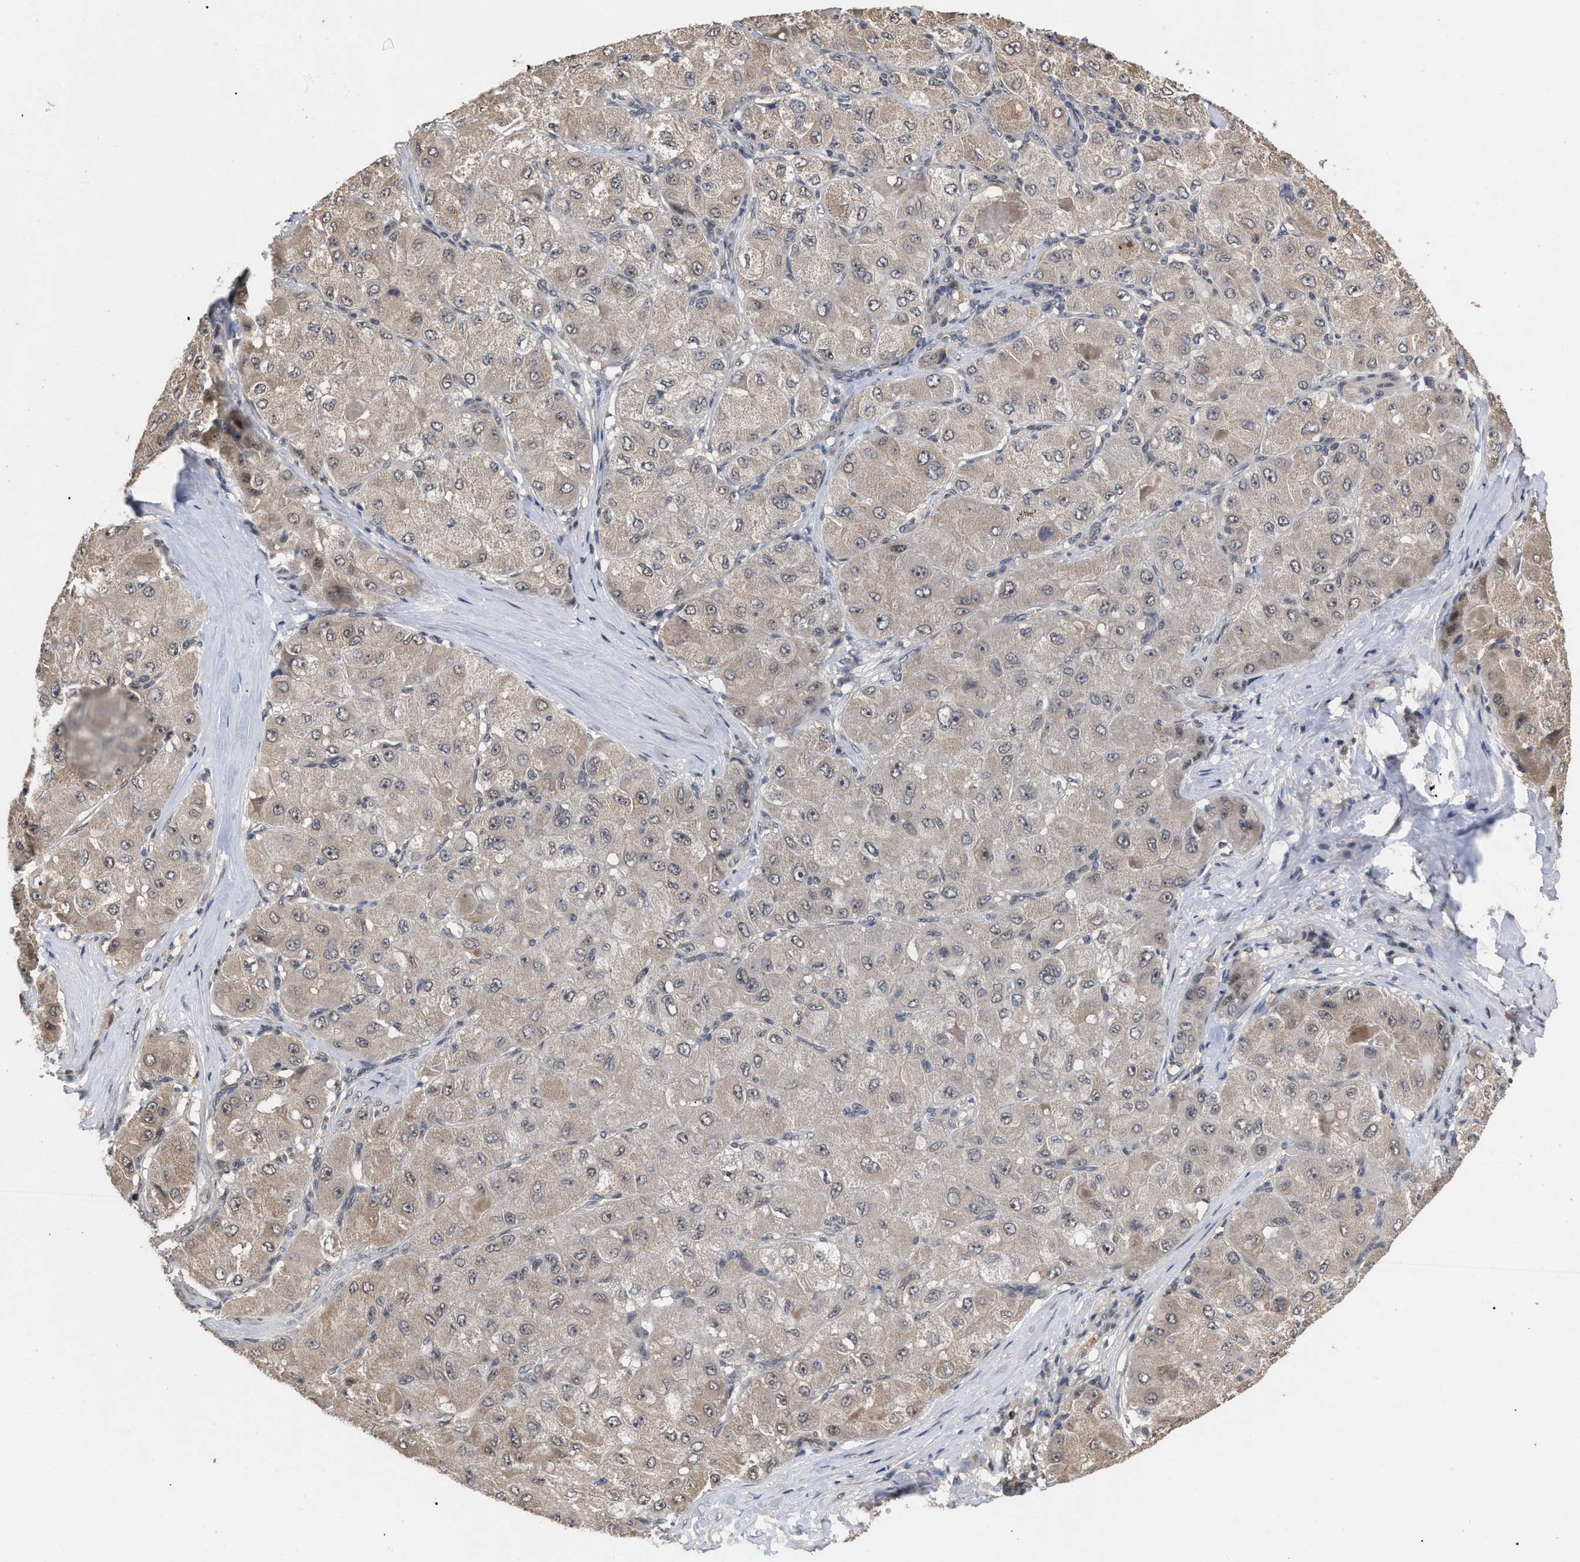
{"staining": {"intensity": "weak", "quantity": ">75%", "location": "cytoplasmic/membranous"}, "tissue": "liver cancer", "cell_type": "Tumor cells", "image_type": "cancer", "snomed": [{"axis": "morphology", "description": "Carcinoma, Hepatocellular, NOS"}, {"axis": "topography", "description": "Liver"}], "caption": "This is a photomicrograph of immunohistochemistry staining of liver cancer (hepatocellular carcinoma), which shows weak expression in the cytoplasmic/membranous of tumor cells.", "gene": "JAZF1", "patient": {"sex": "male", "age": 80}}